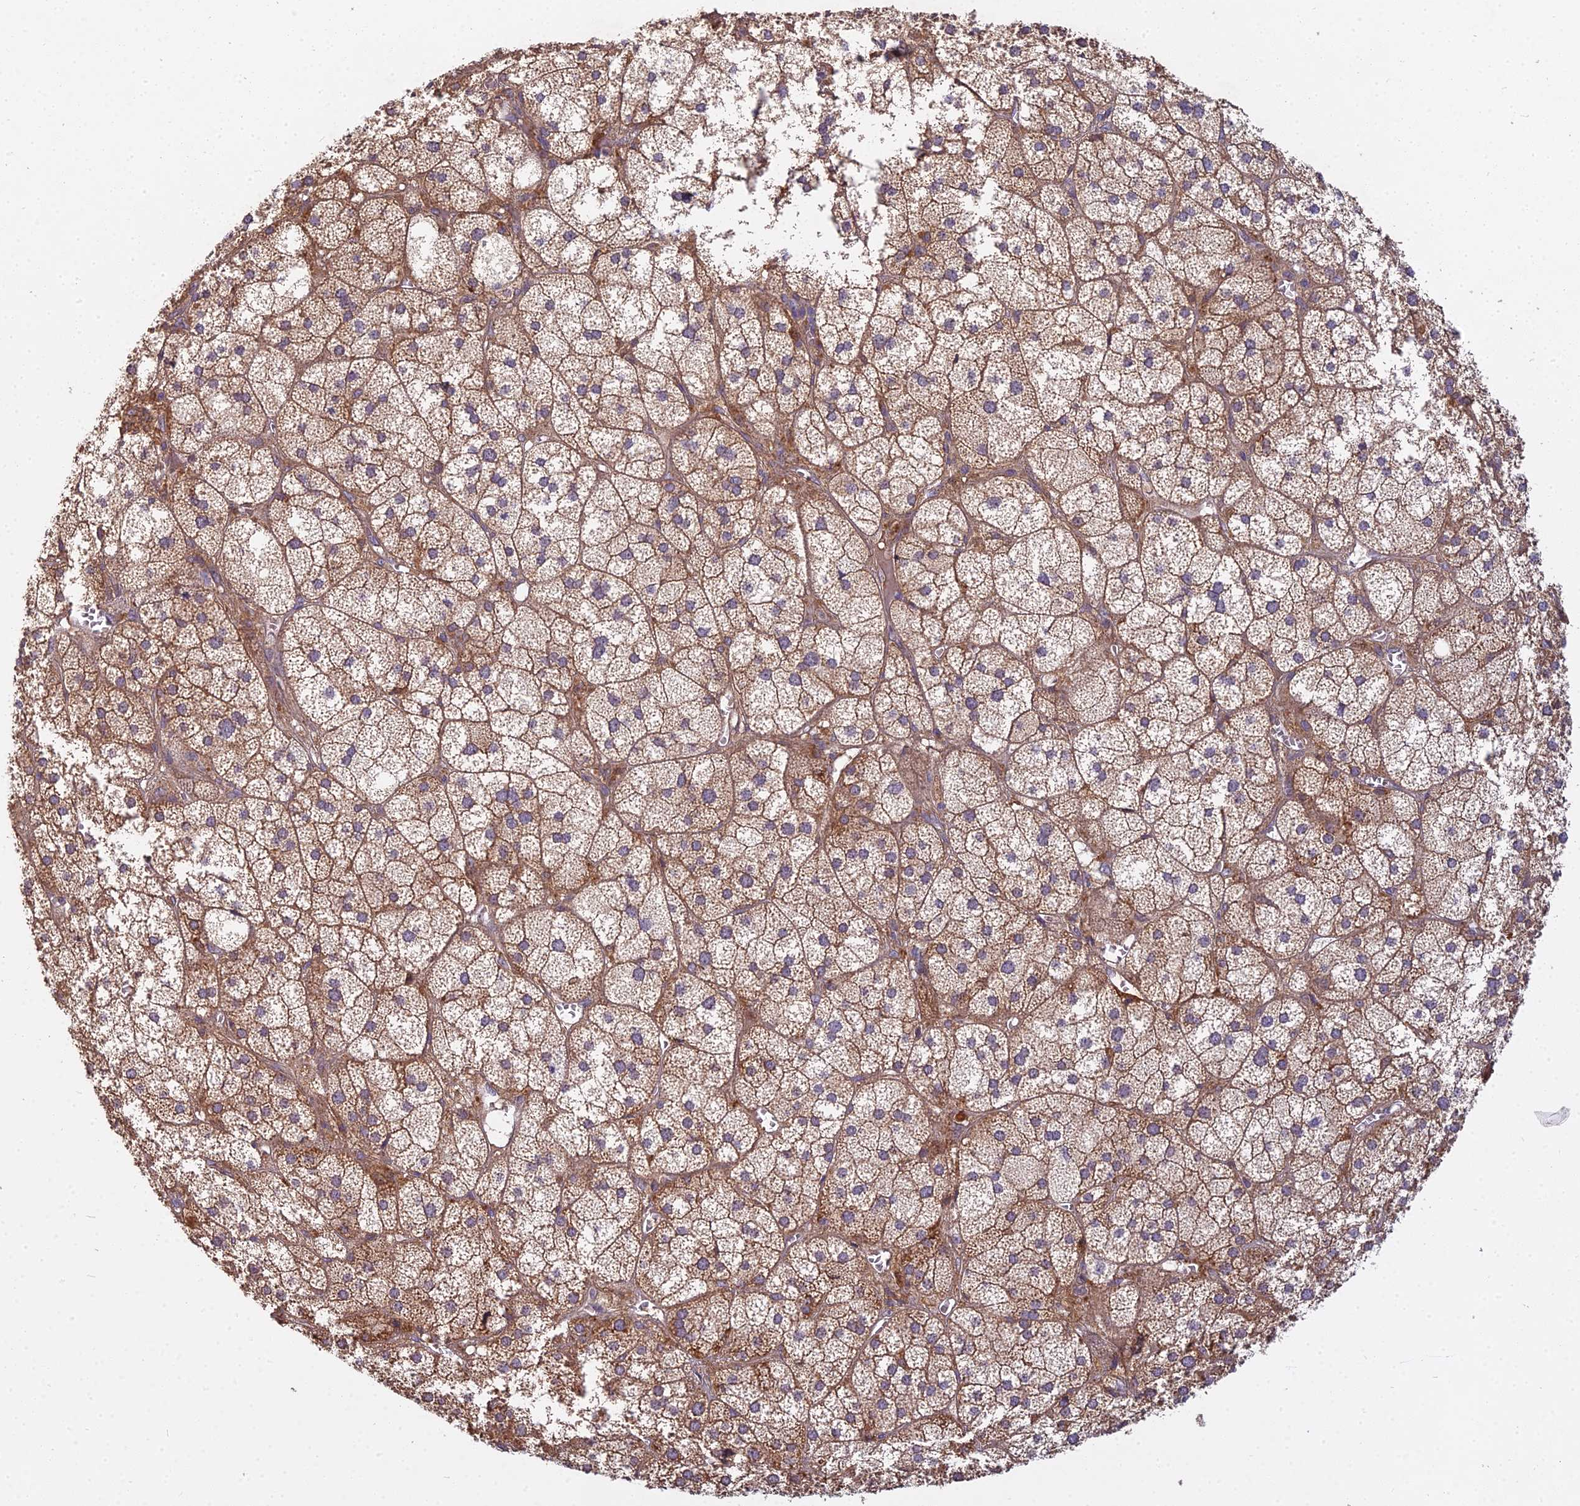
{"staining": {"intensity": "moderate", "quantity": ">75%", "location": "cytoplasmic/membranous"}, "tissue": "adrenal gland", "cell_type": "Glandular cells", "image_type": "normal", "snomed": [{"axis": "morphology", "description": "Normal tissue, NOS"}, {"axis": "topography", "description": "Adrenal gland"}], "caption": "An immunohistochemistry (IHC) photomicrograph of benign tissue is shown. Protein staining in brown labels moderate cytoplasmic/membranous positivity in adrenal gland within glandular cells.", "gene": "CCDC167", "patient": {"sex": "female", "age": 61}}